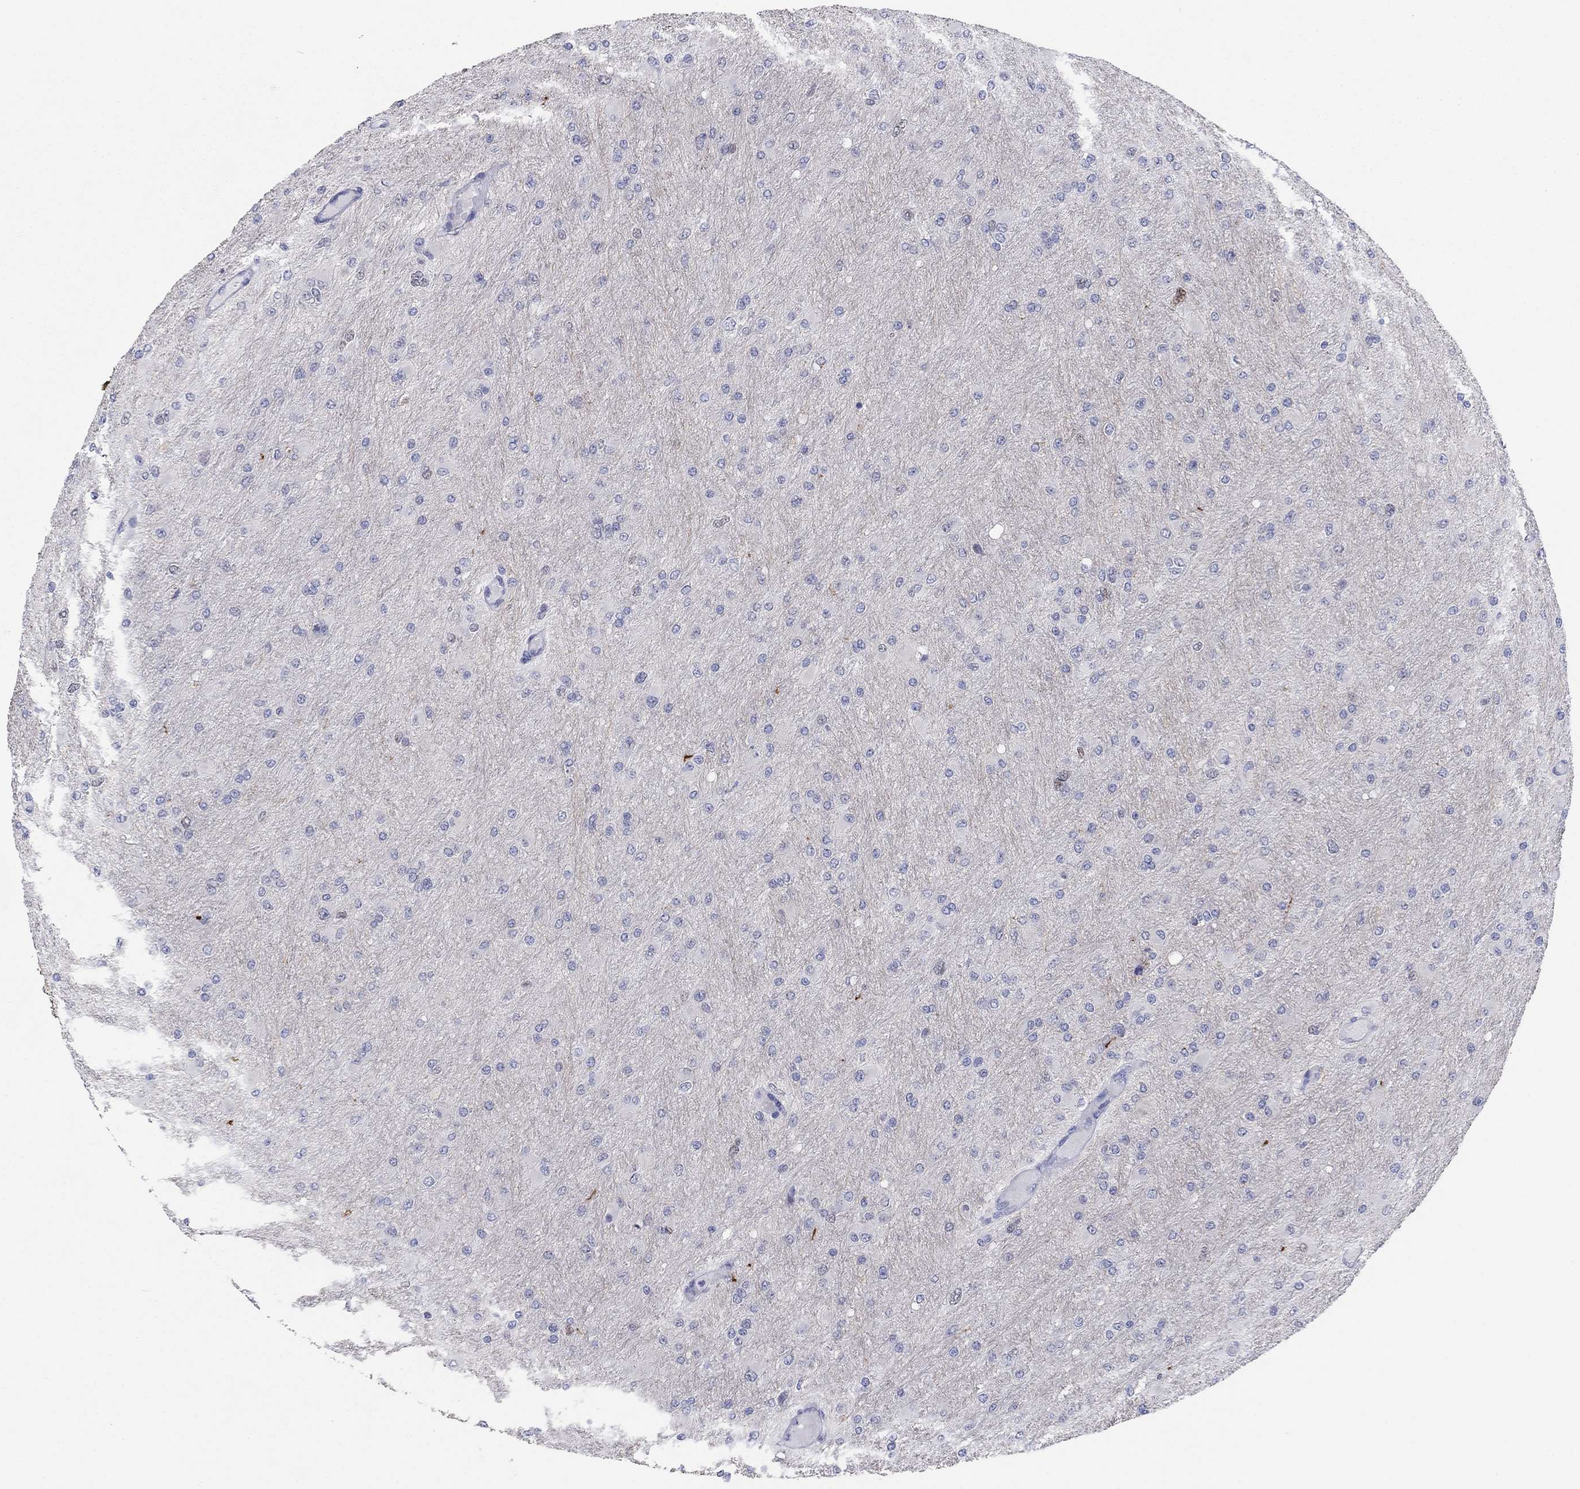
{"staining": {"intensity": "negative", "quantity": "none", "location": "none"}, "tissue": "glioma", "cell_type": "Tumor cells", "image_type": "cancer", "snomed": [{"axis": "morphology", "description": "Glioma, malignant, High grade"}, {"axis": "topography", "description": "Cerebral cortex"}], "caption": "A histopathology image of human glioma is negative for staining in tumor cells.", "gene": "CPNE6", "patient": {"sex": "female", "age": 36}}